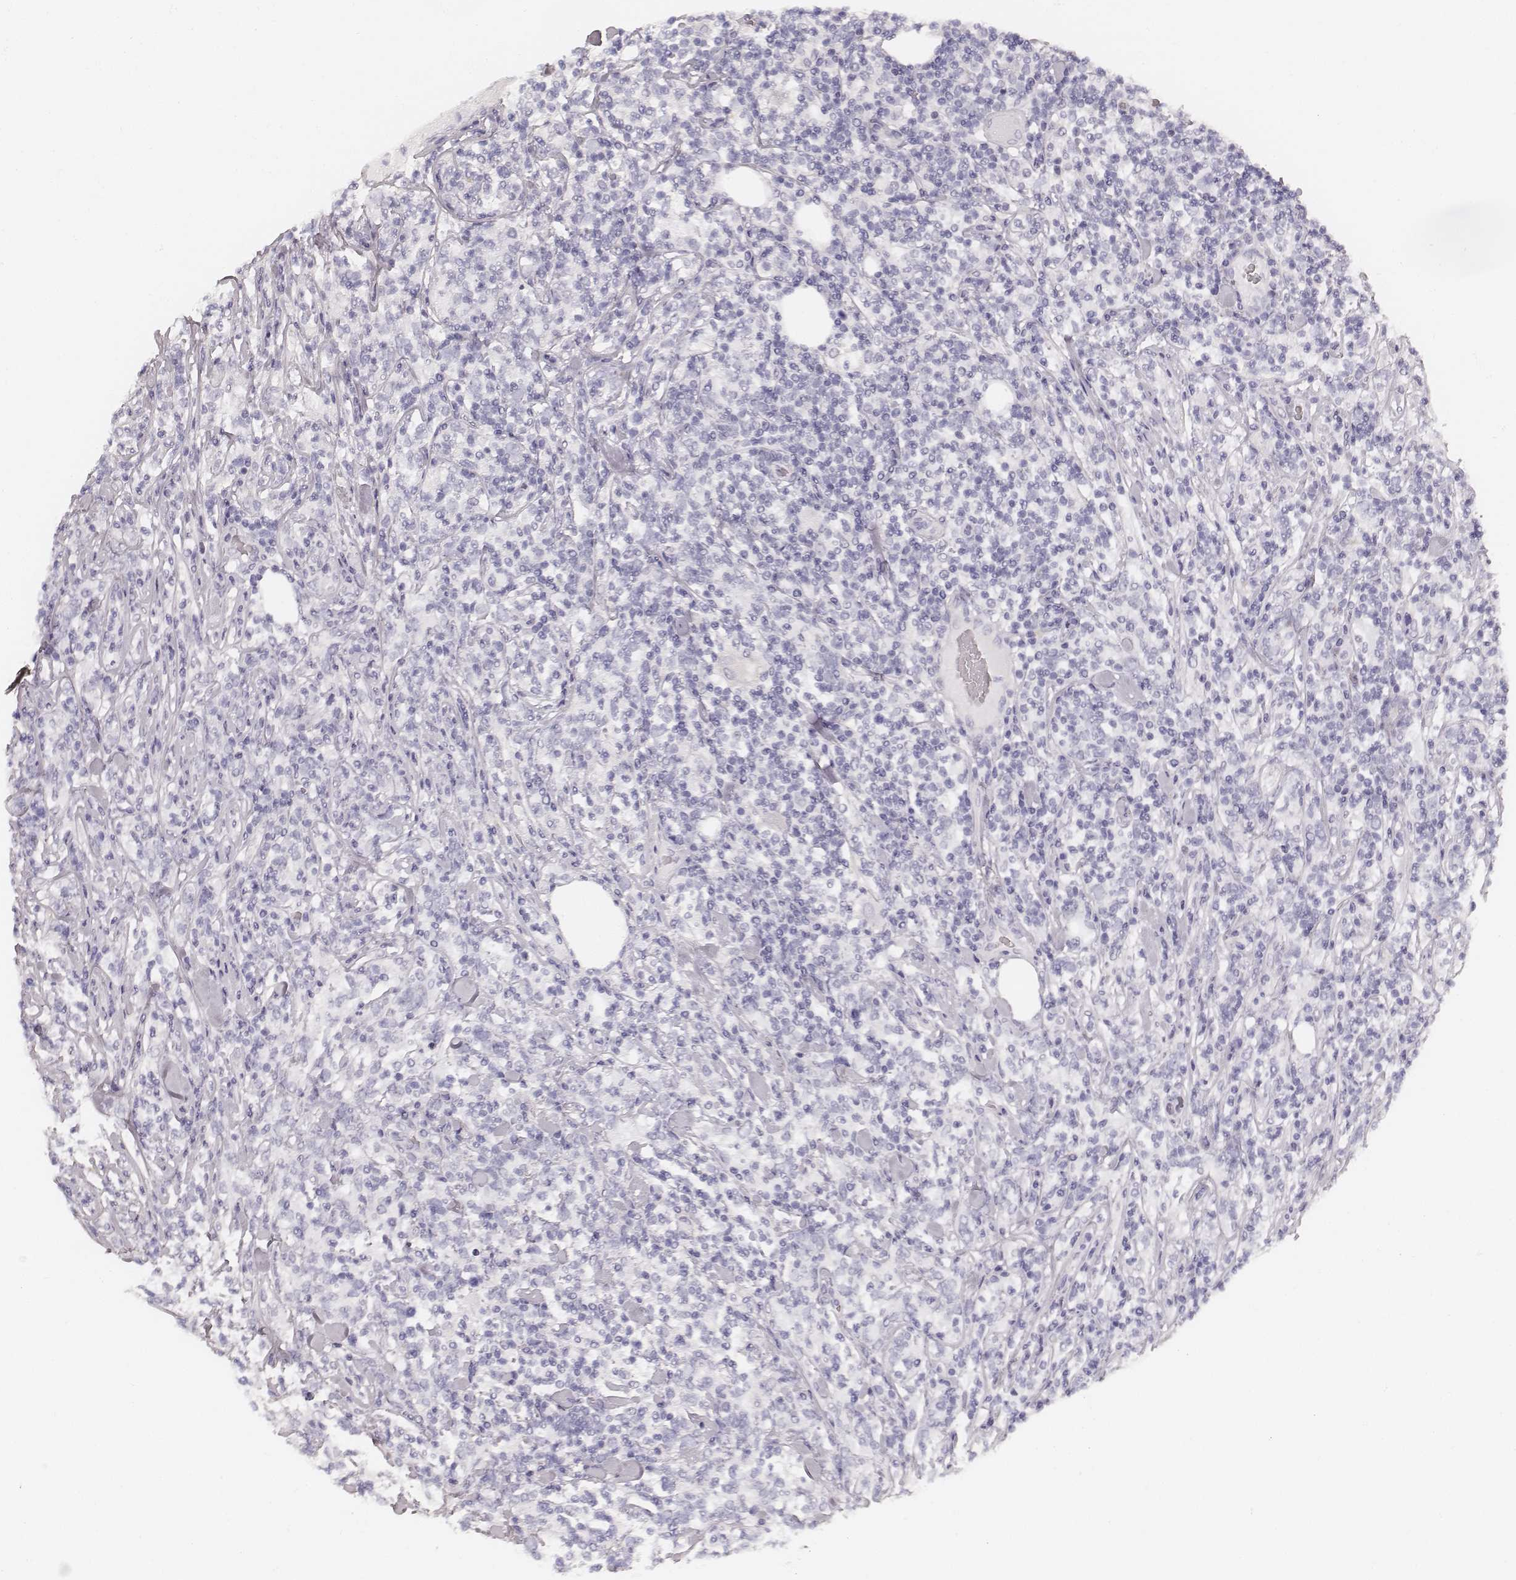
{"staining": {"intensity": "negative", "quantity": "none", "location": "none"}, "tissue": "lymphoma", "cell_type": "Tumor cells", "image_type": "cancer", "snomed": [{"axis": "morphology", "description": "Malignant lymphoma, non-Hodgkin's type, High grade"}, {"axis": "topography", "description": "Lymph node"}], "caption": "Tumor cells are negative for brown protein staining in lymphoma. (DAB (3,3'-diaminobenzidine) IHC, high magnification).", "gene": "HNF4G", "patient": {"sex": "female", "age": 84}}